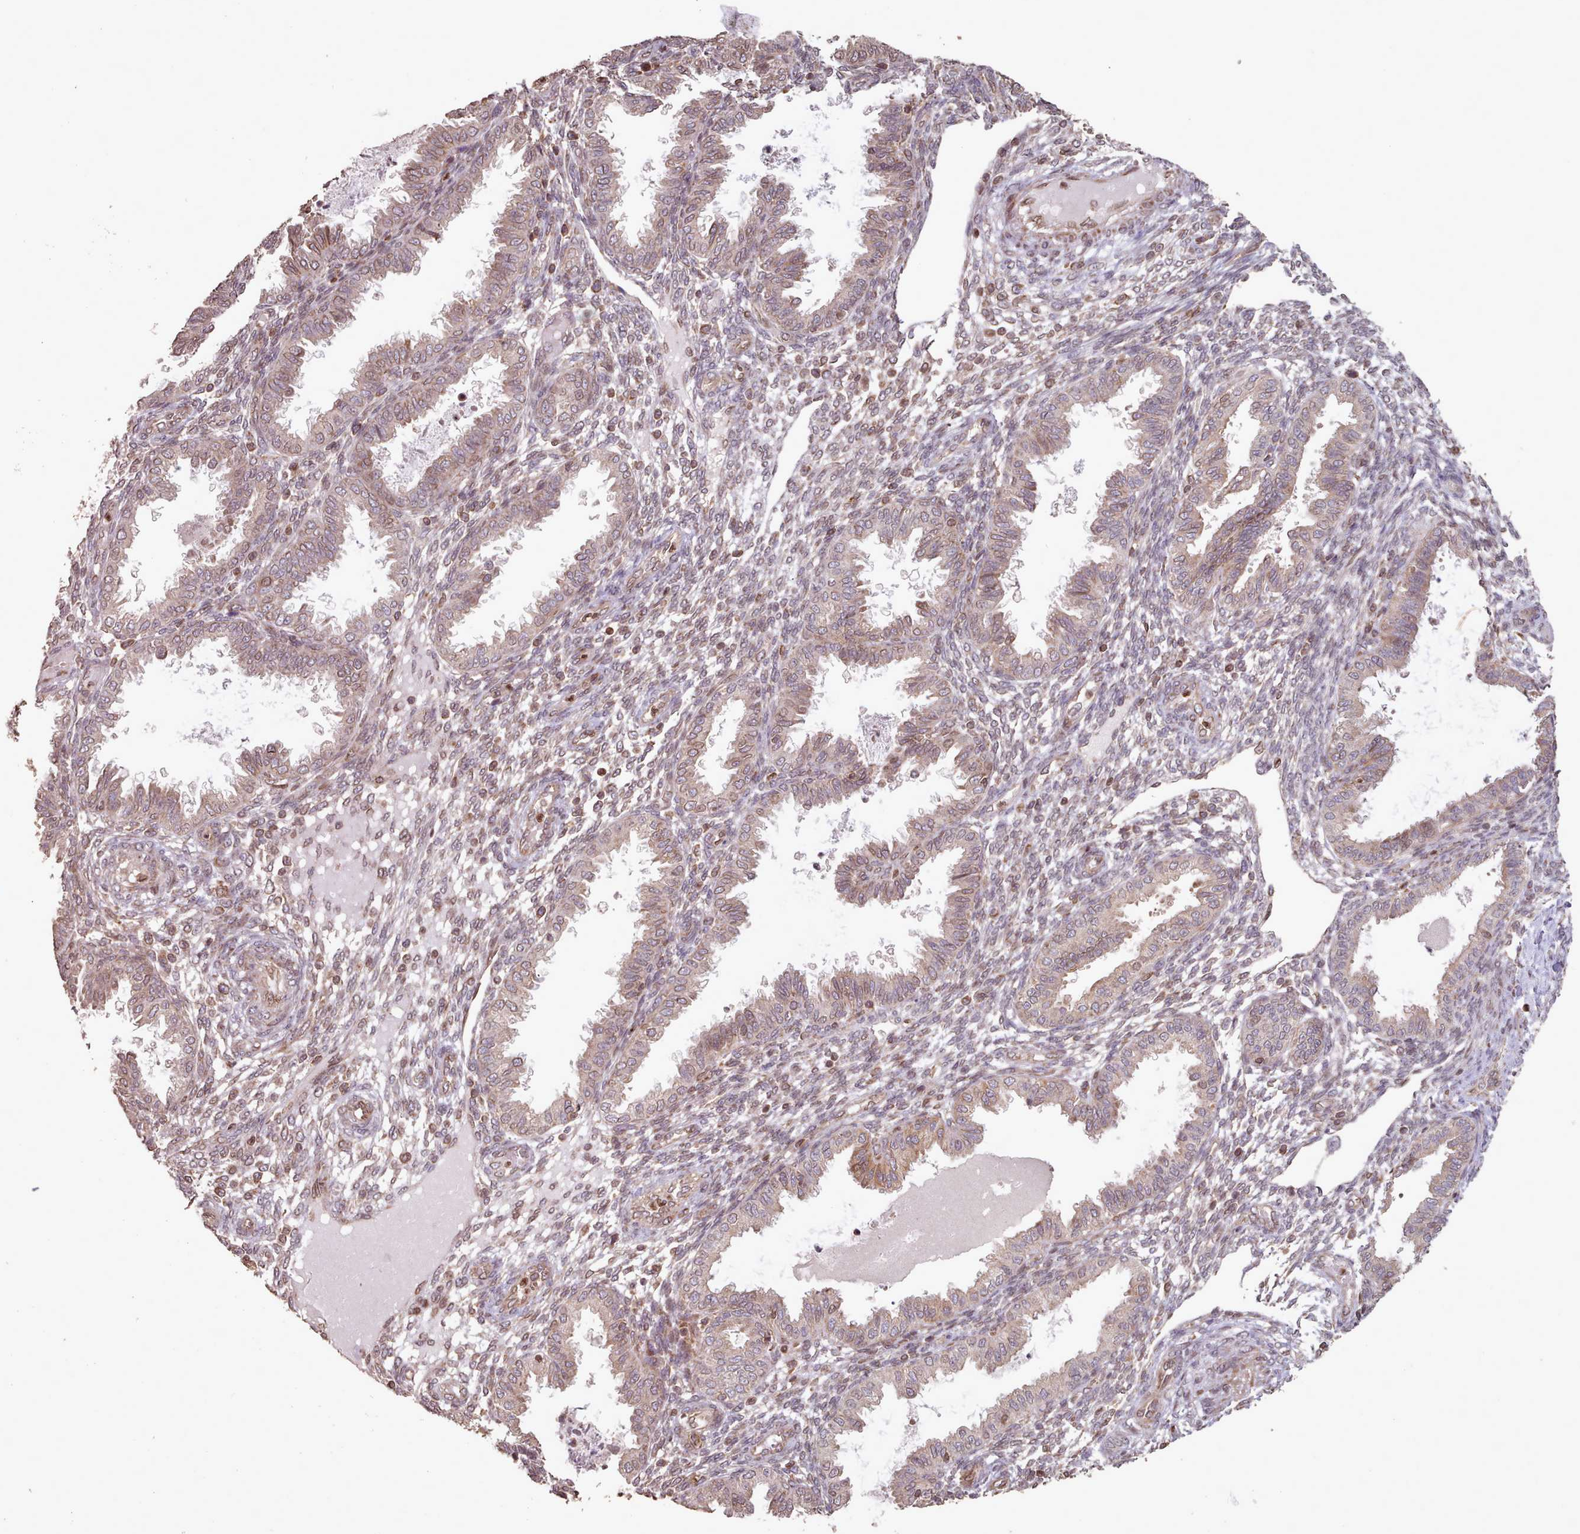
{"staining": {"intensity": "weak", "quantity": "25%-75%", "location": "cytoplasmic/membranous,nuclear"}, "tissue": "endometrium", "cell_type": "Cells in endometrial stroma", "image_type": "normal", "snomed": [{"axis": "morphology", "description": "Normal tissue, NOS"}, {"axis": "topography", "description": "Endometrium"}], "caption": "Endometrium was stained to show a protein in brown. There is low levels of weak cytoplasmic/membranous,nuclear expression in about 25%-75% of cells in endometrial stroma. Immunohistochemistry stains the protein in brown and the nuclei are stained blue.", "gene": "TOR1AIP1", "patient": {"sex": "female", "age": 33}}